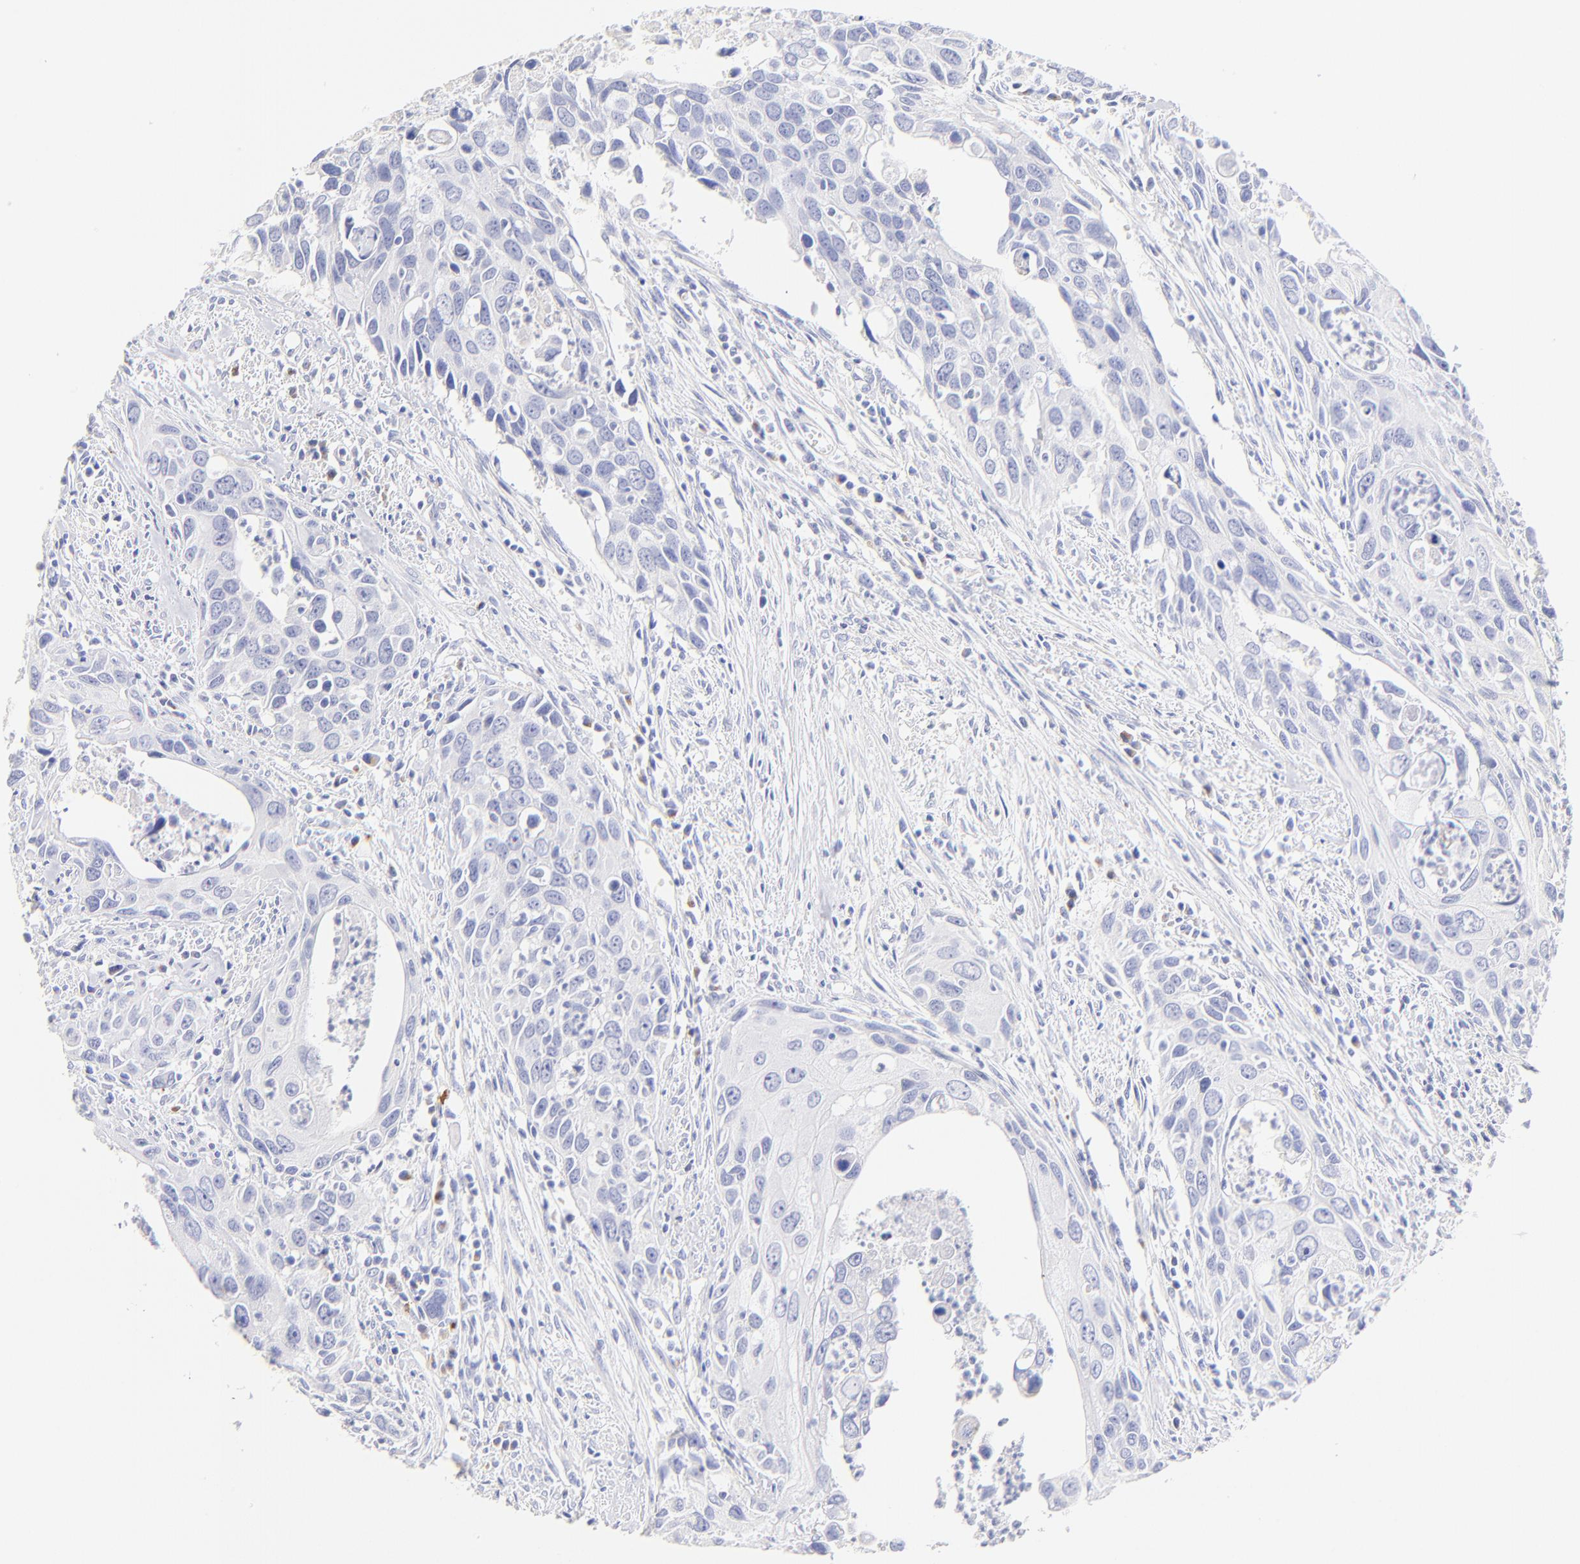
{"staining": {"intensity": "negative", "quantity": "none", "location": "none"}, "tissue": "urothelial cancer", "cell_type": "Tumor cells", "image_type": "cancer", "snomed": [{"axis": "morphology", "description": "Urothelial carcinoma, High grade"}, {"axis": "topography", "description": "Urinary bladder"}], "caption": "Tumor cells show no significant protein positivity in high-grade urothelial carcinoma. (DAB IHC, high magnification).", "gene": "ASB9", "patient": {"sex": "male", "age": 71}}